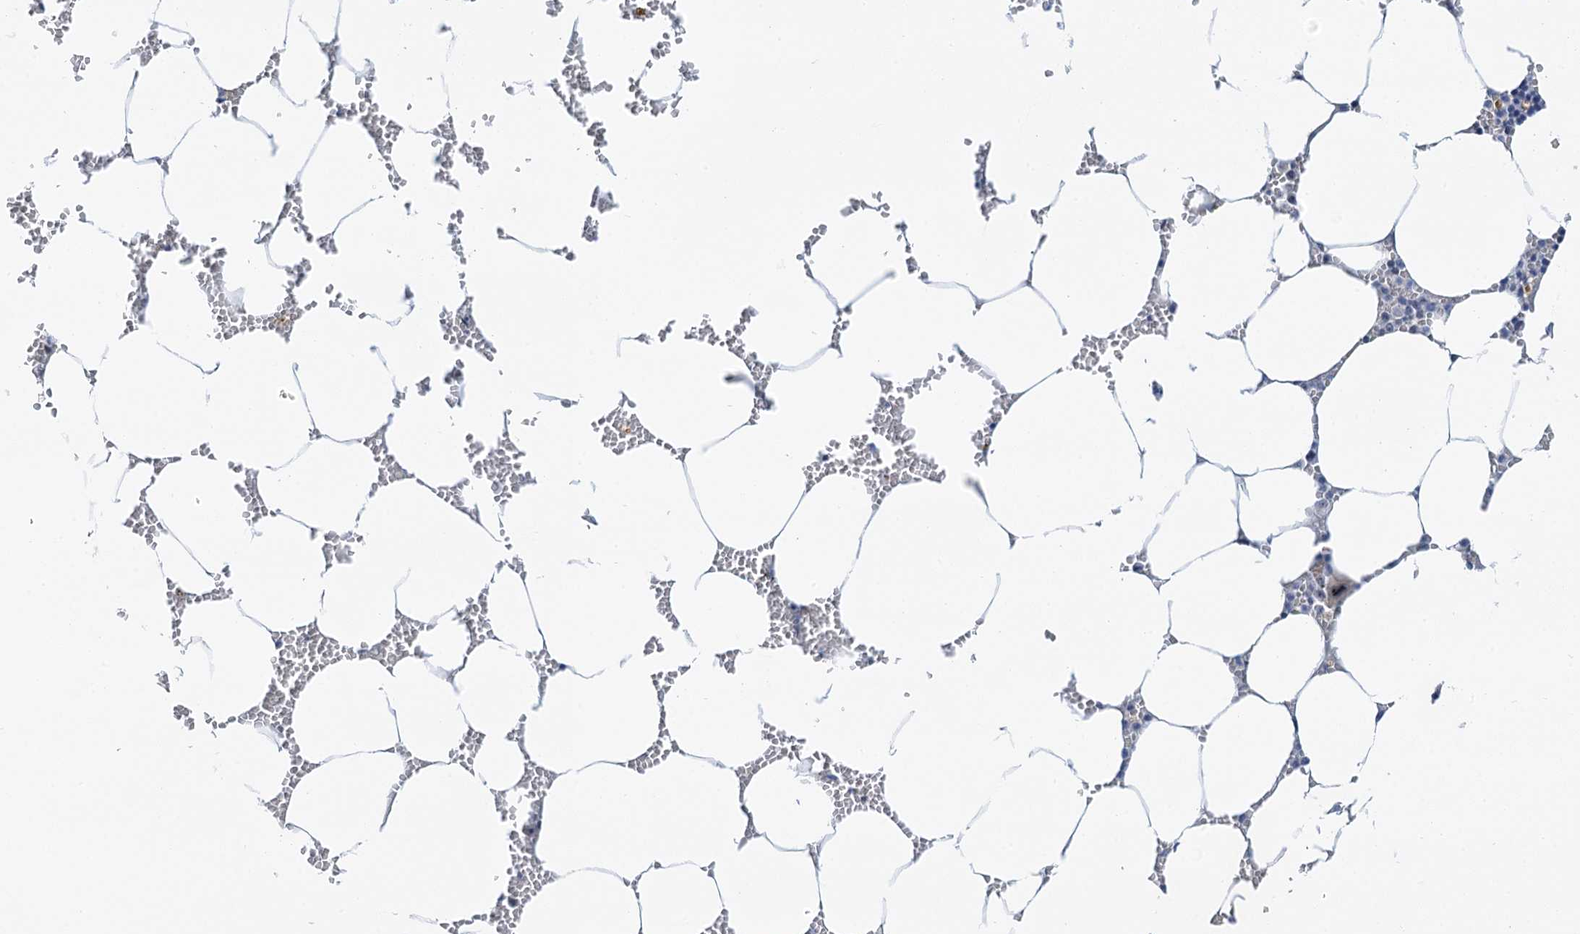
{"staining": {"intensity": "negative", "quantity": "none", "location": "none"}, "tissue": "bone marrow", "cell_type": "Hematopoietic cells", "image_type": "normal", "snomed": [{"axis": "morphology", "description": "Normal tissue, NOS"}, {"axis": "topography", "description": "Bone marrow"}], "caption": "High power microscopy photomicrograph of an IHC image of benign bone marrow, revealing no significant staining in hematopoietic cells.", "gene": "NOP2", "patient": {"sex": "male", "age": 70}}